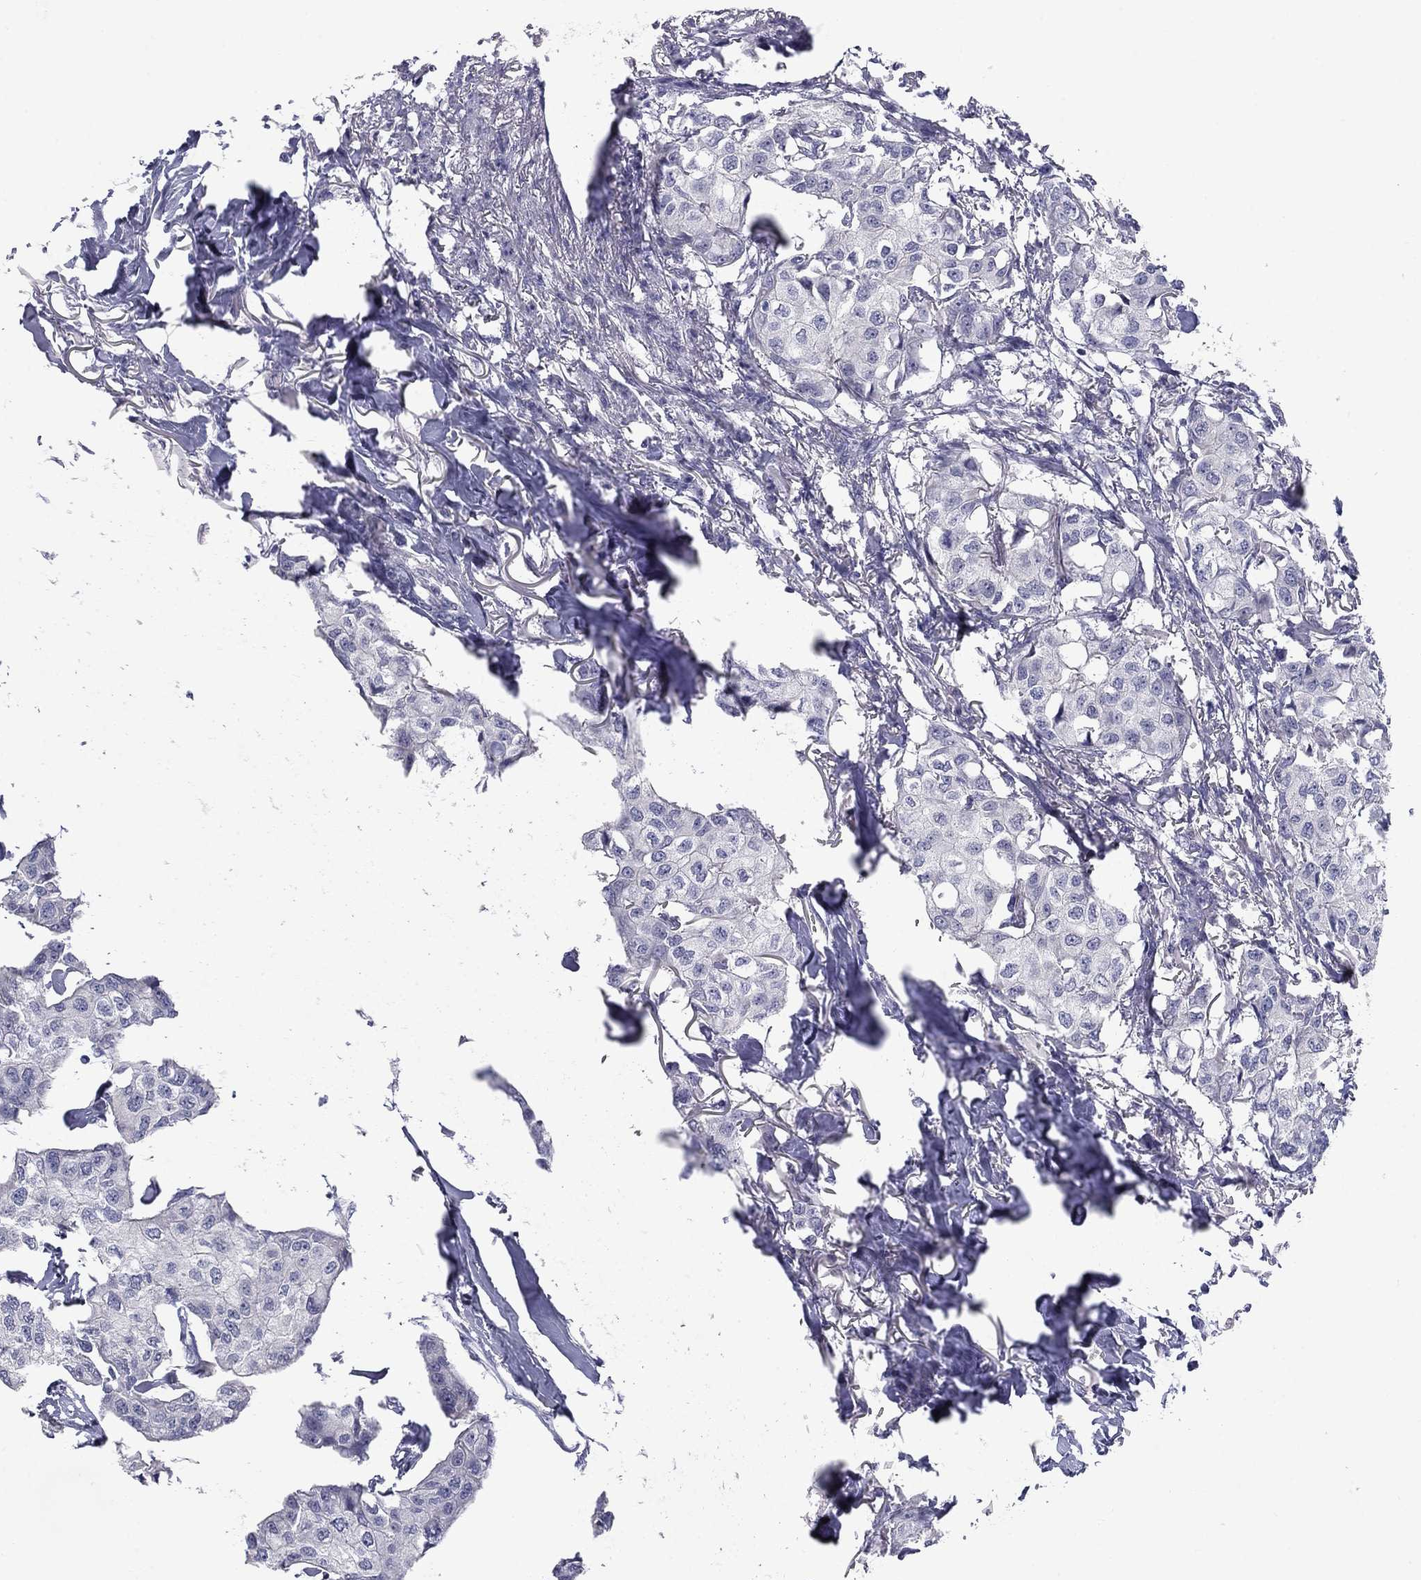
{"staining": {"intensity": "negative", "quantity": "none", "location": "none"}, "tissue": "breast cancer", "cell_type": "Tumor cells", "image_type": "cancer", "snomed": [{"axis": "morphology", "description": "Duct carcinoma"}, {"axis": "topography", "description": "Breast"}], "caption": "The photomicrograph displays no significant expression in tumor cells of breast cancer (invasive ductal carcinoma).", "gene": "CACNA1A", "patient": {"sex": "female", "age": 80}}